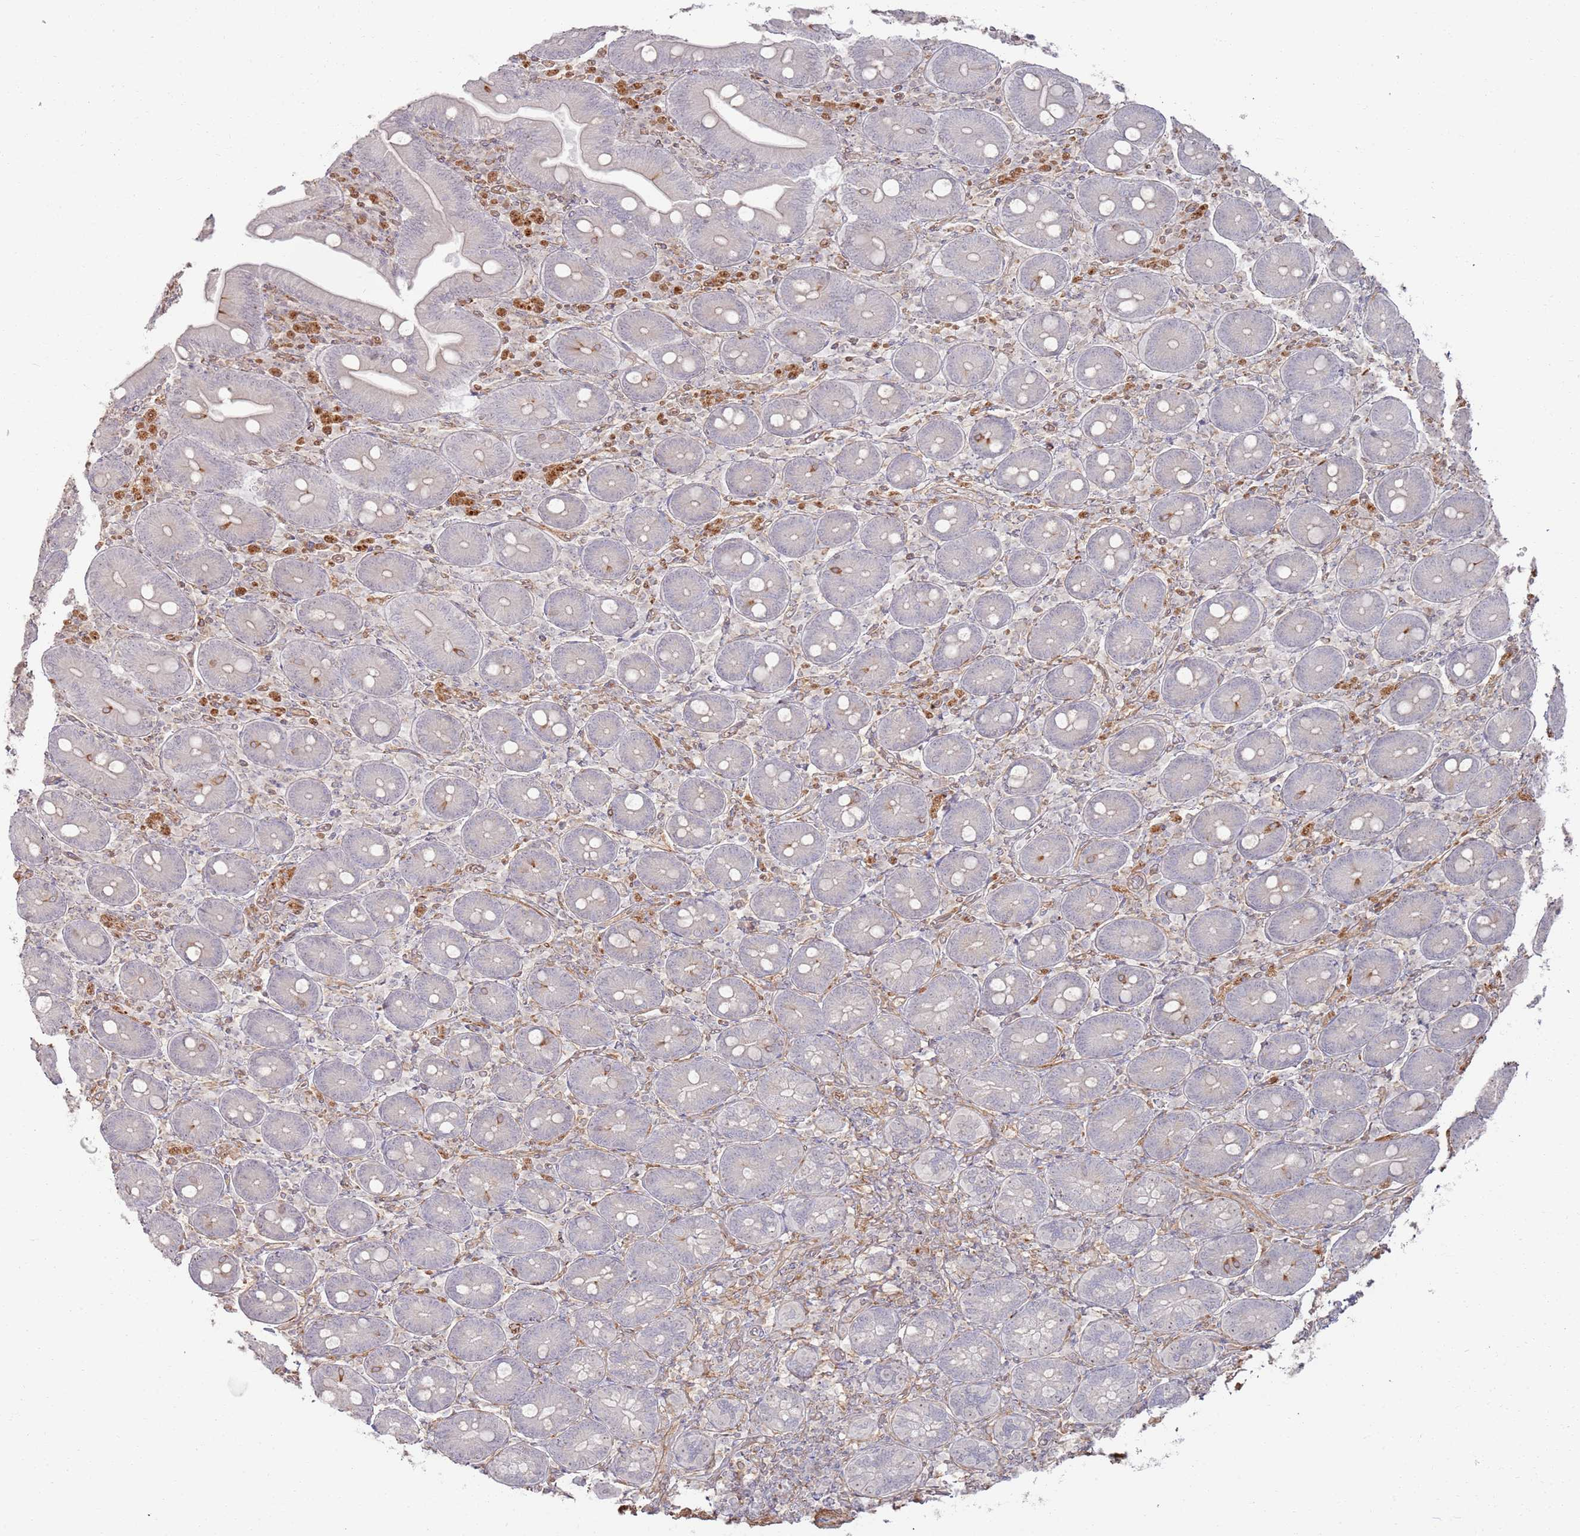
{"staining": {"intensity": "negative", "quantity": "none", "location": "none"}, "tissue": "duodenum", "cell_type": "Glandular cells", "image_type": "normal", "snomed": [{"axis": "morphology", "description": "Normal tissue, NOS"}, {"axis": "topography", "description": "Duodenum"}], "caption": "Immunohistochemistry photomicrograph of normal duodenum: duodenum stained with DAB (3,3'-diaminobenzidine) reveals no significant protein staining in glandular cells.", "gene": "PHF21A", "patient": {"sex": "female", "age": 62}}